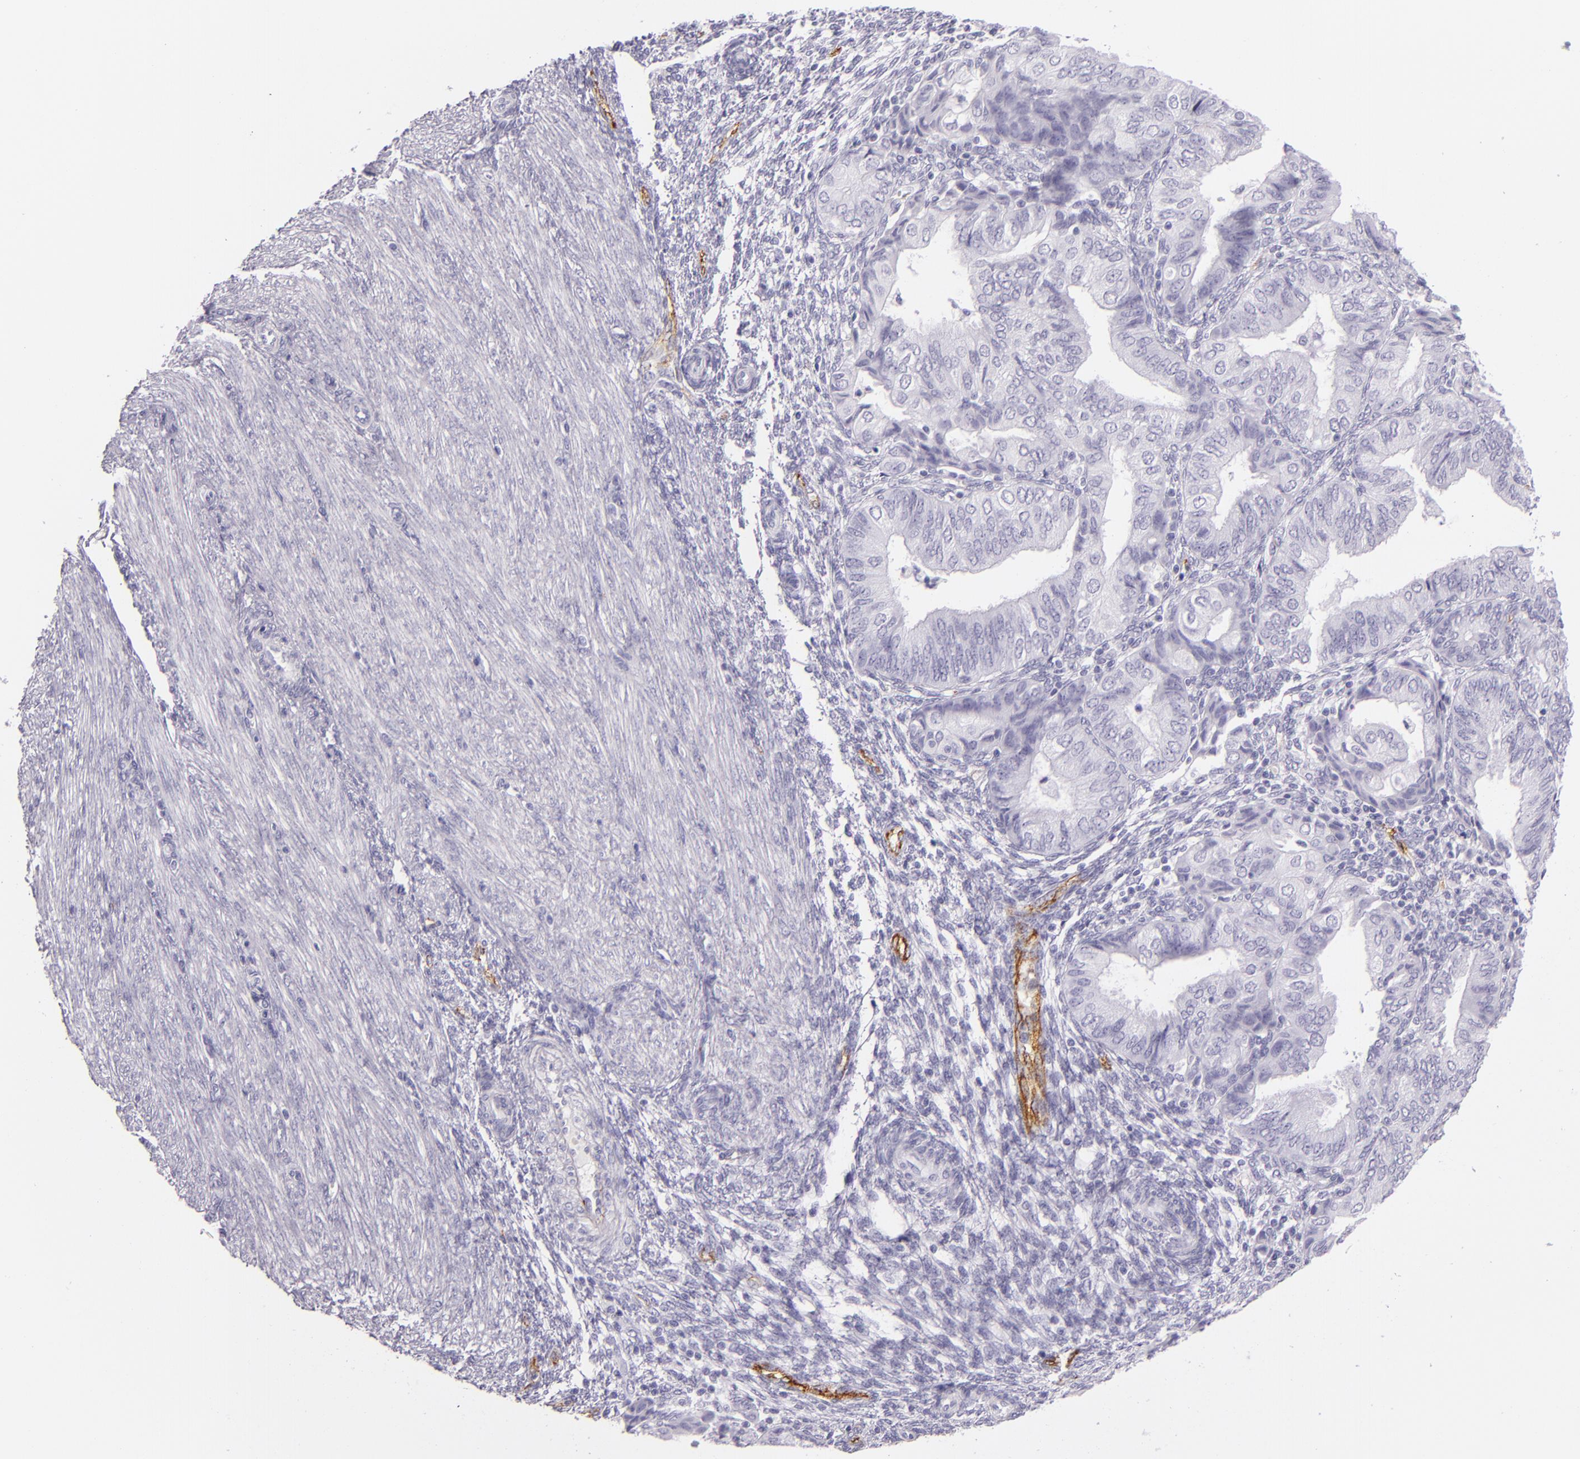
{"staining": {"intensity": "negative", "quantity": "none", "location": "none"}, "tissue": "endometrial cancer", "cell_type": "Tumor cells", "image_type": "cancer", "snomed": [{"axis": "morphology", "description": "Adenocarcinoma, NOS"}, {"axis": "topography", "description": "Endometrium"}], "caption": "DAB immunohistochemical staining of endometrial adenocarcinoma shows no significant positivity in tumor cells.", "gene": "SELP", "patient": {"sex": "female", "age": 51}}